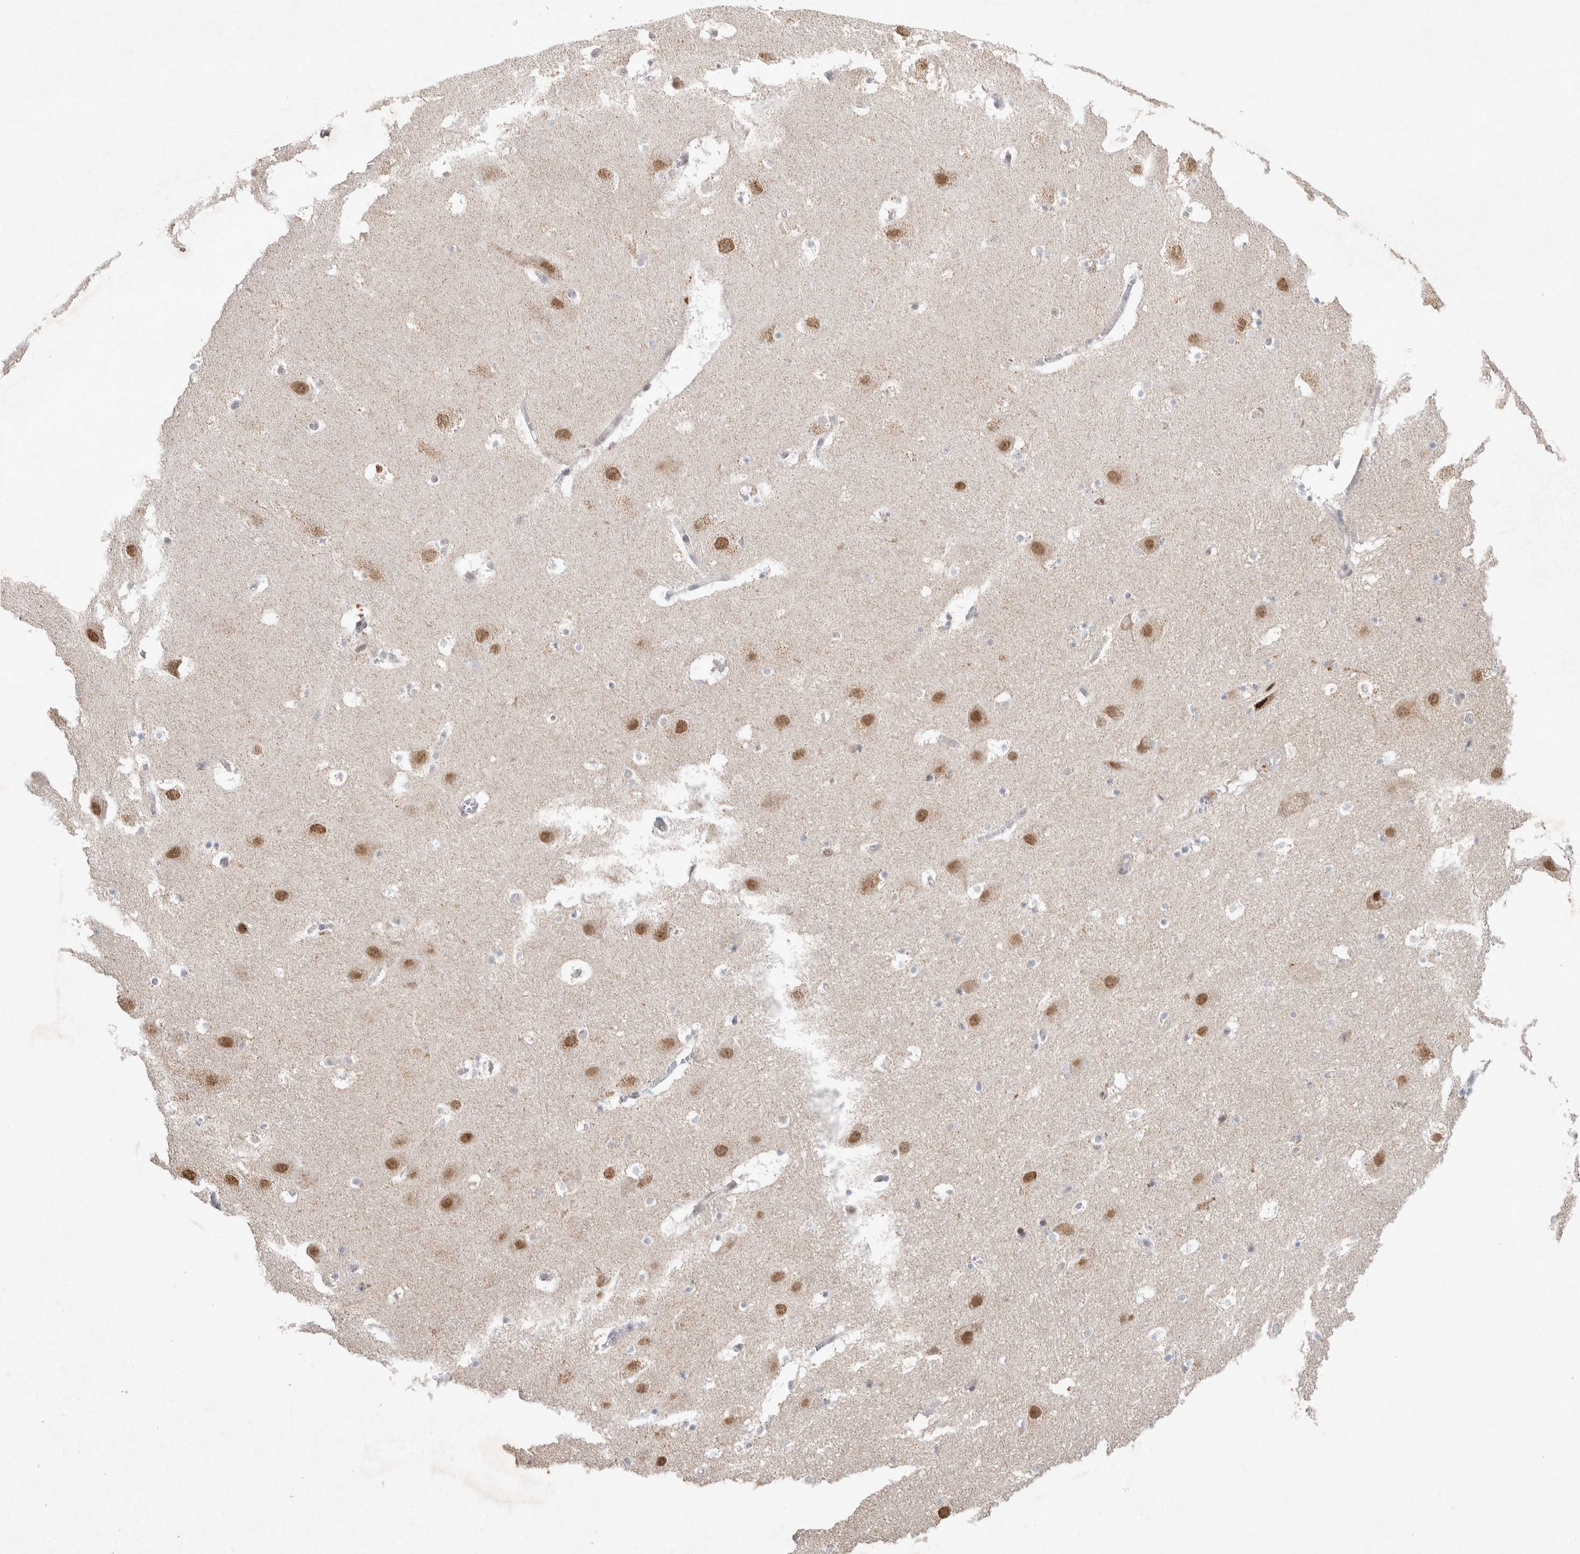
{"staining": {"intensity": "weak", "quantity": "<25%", "location": "cytoplasmic/membranous"}, "tissue": "hippocampus", "cell_type": "Glial cells", "image_type": "normal", "snomed": [{"axis": "morphology", "description": "Normal tissue, NOS"}, {"axis": "topography", "description": "Hippocampus"}], "caption": "Immunohistochemistry of normal hippocampus exhibits no expression in glial cells.", "gene": "MRPL37", "patient": {"sex": "male", "age": 45}}